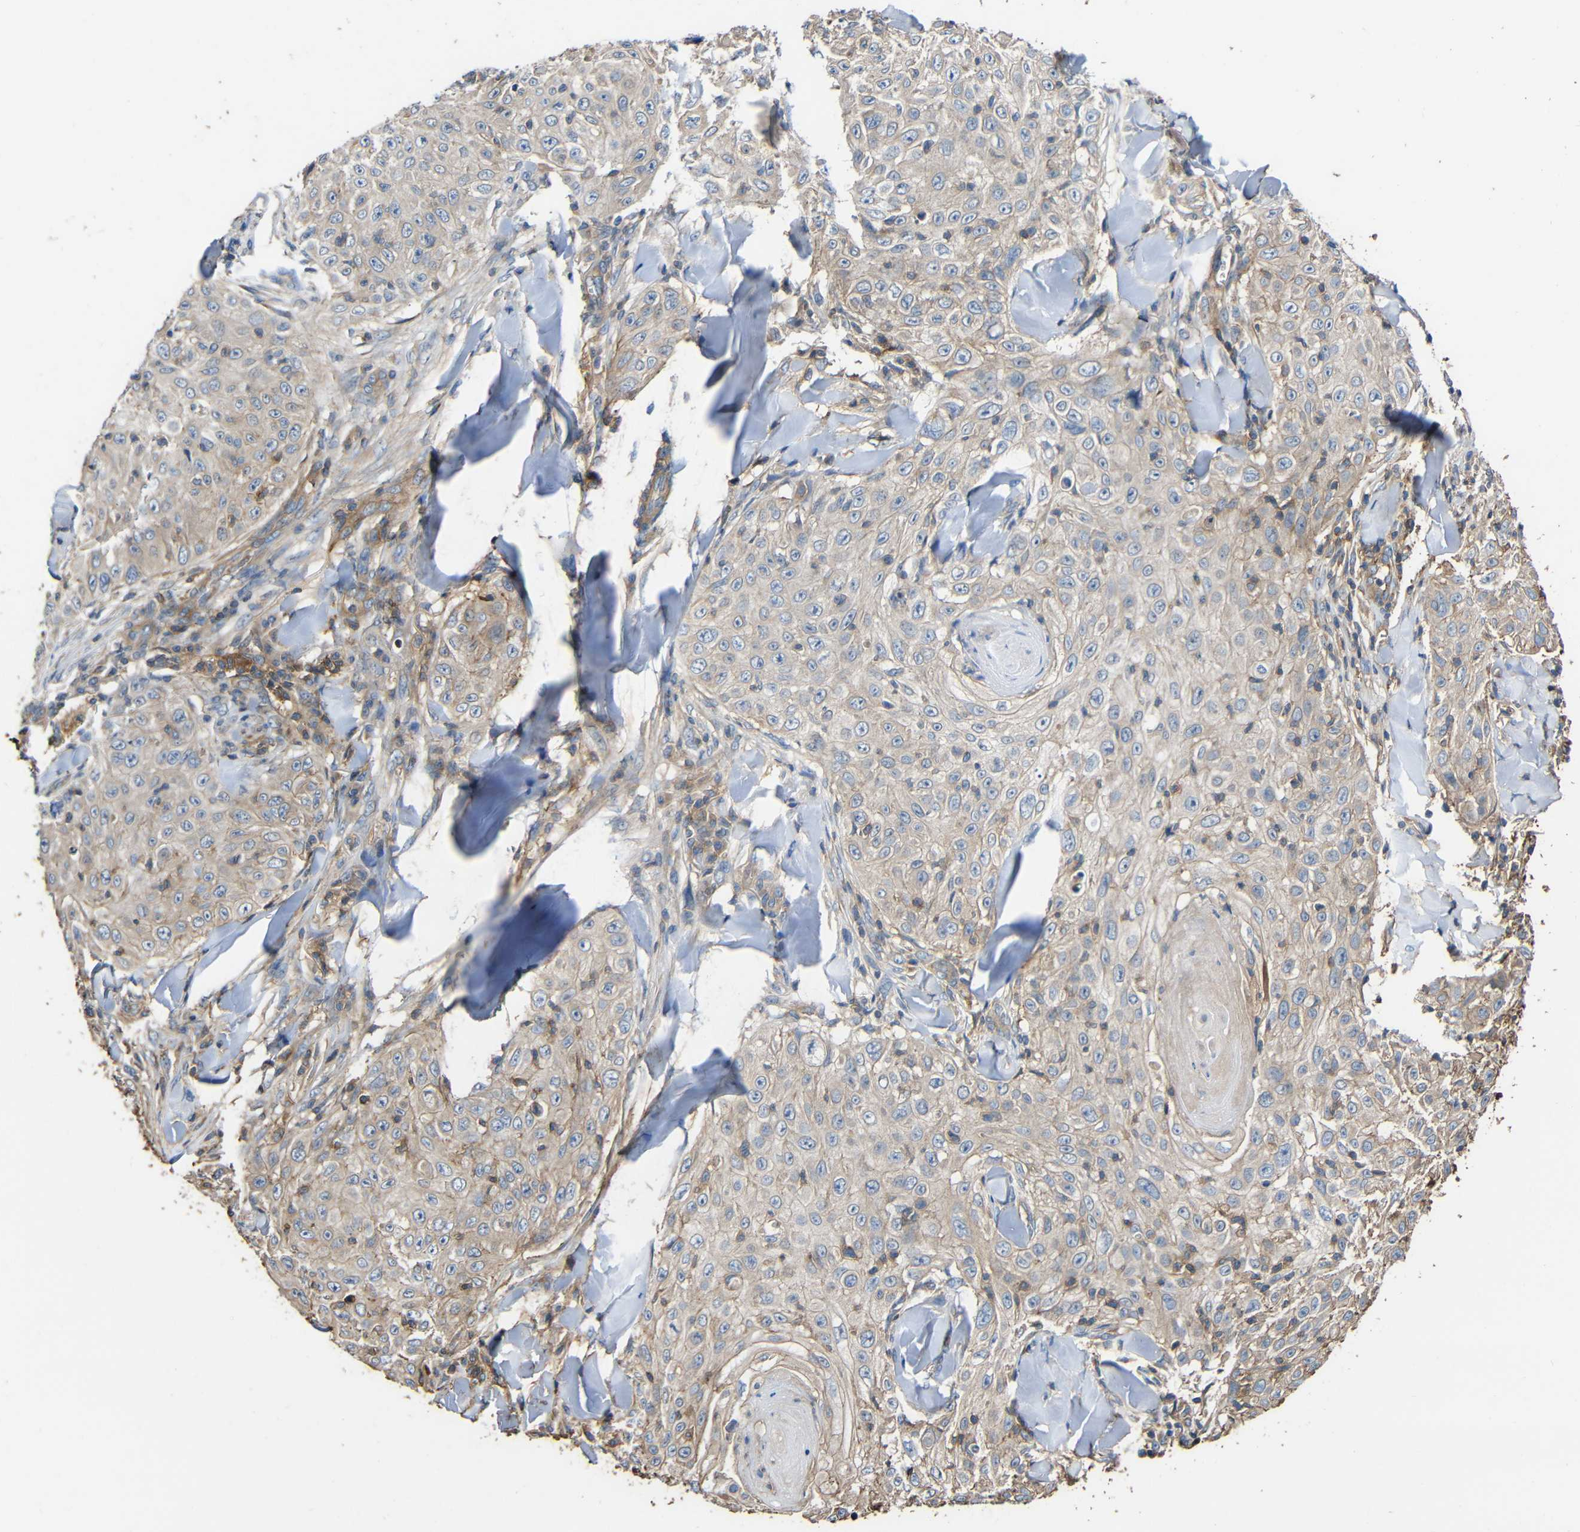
{"staining": {"intensity": "negative", "quantity": "none", "location": "none"}, "tissue": "skin cancer", "cell_type": "Tumor cells", "image_type": "cancer", "snomed": [{"axis": "morphology", "description": "Squamous cell carcinoma, NOS"}, {"axis": "topography", "description": "Skin"}], "caption": "Tumor cells show no significant staining in skin cancer (squamous cell carcinoma).", "gene": "RHOT2", "patient": {"sex": "male", "age": 86}}